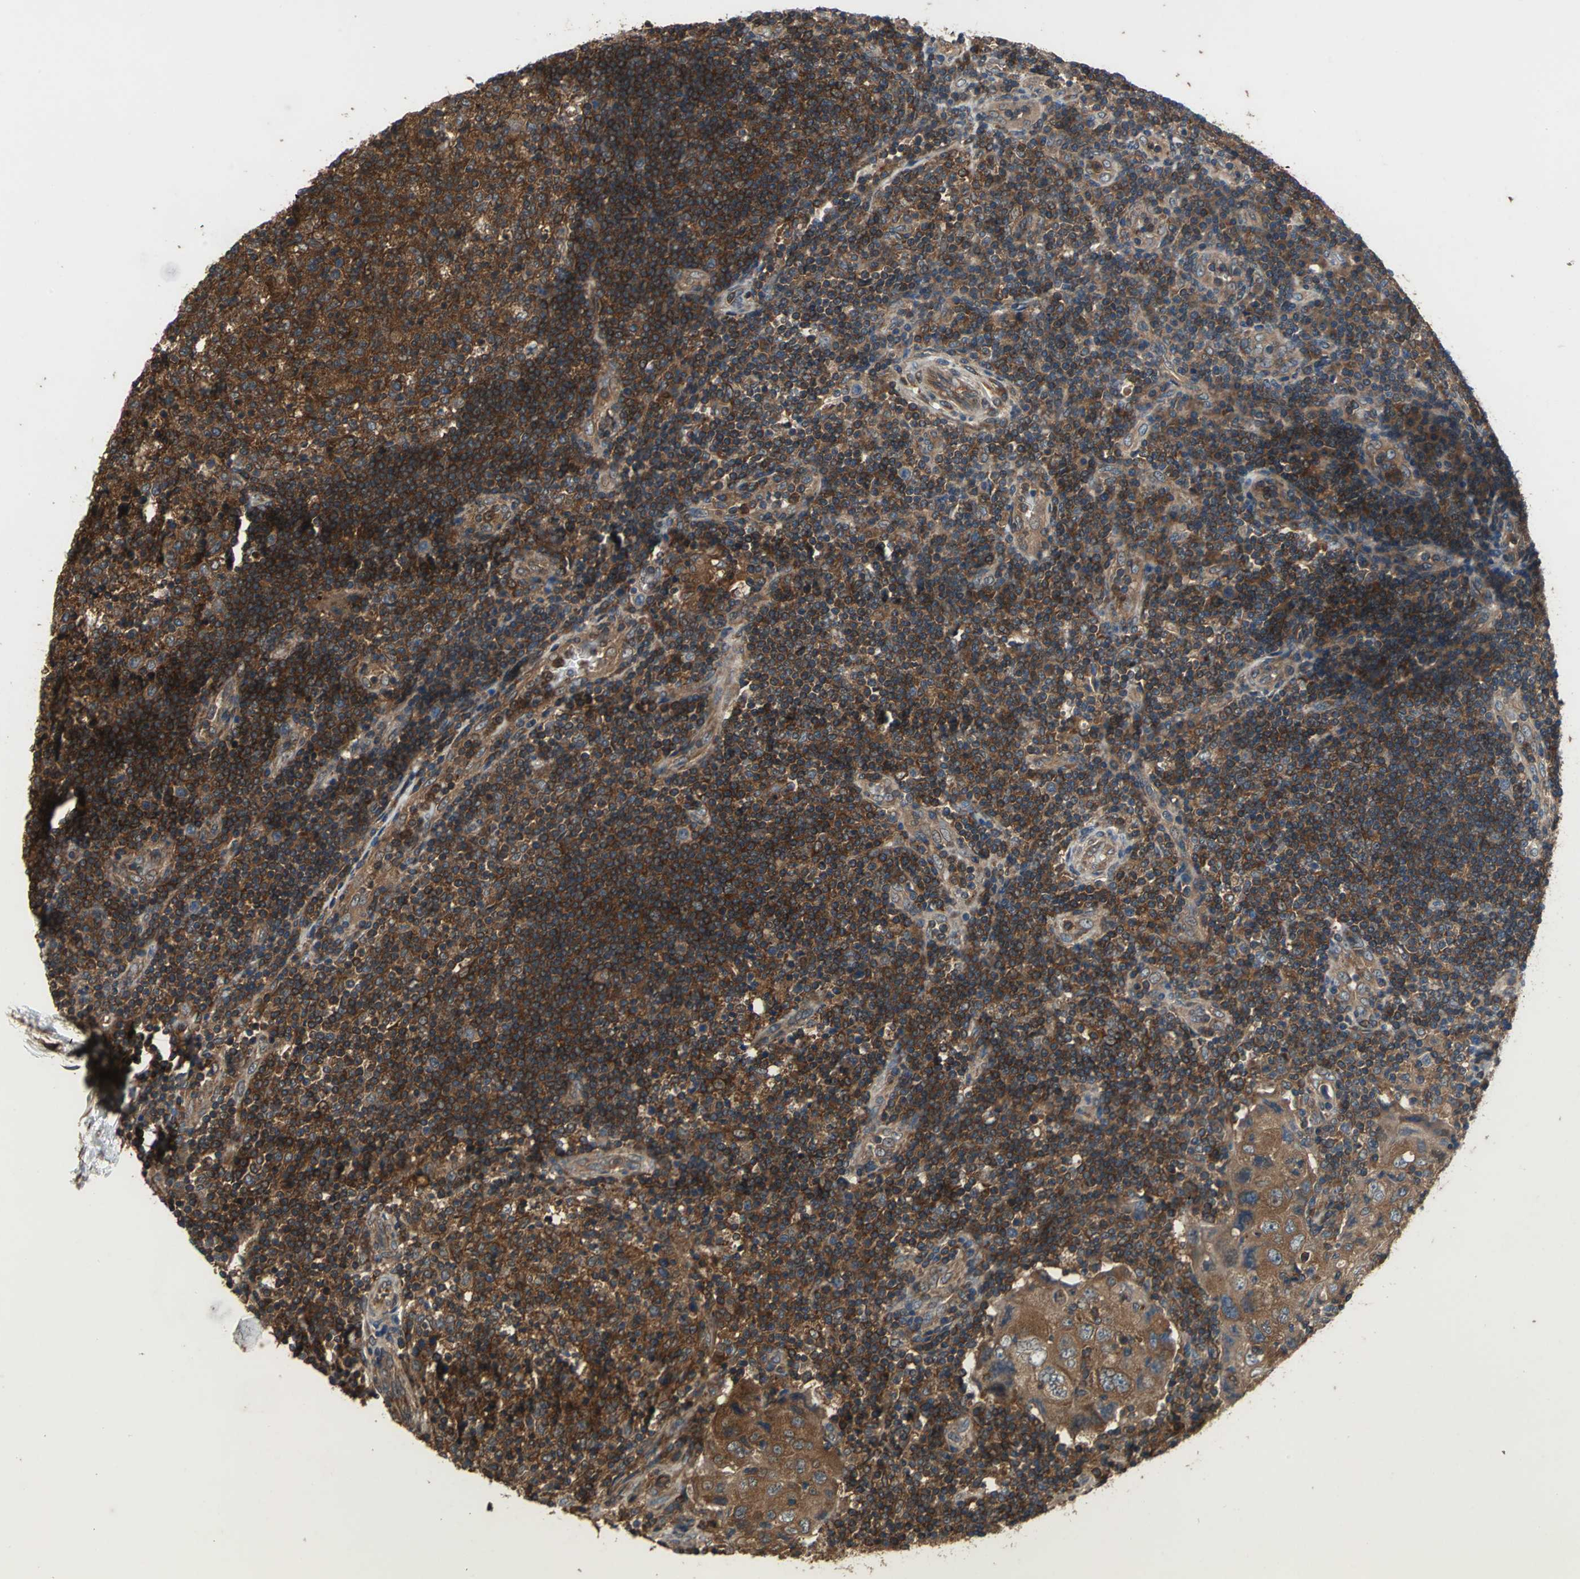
{"staining": {"intensity": "strong", "quantity": ">75%", "location": "cytoplasmic/membranous"}, "tissue": "lymph node", "cell_type": "Germinal center cells", "image_type": "normal", "snomed": [{"axis": "morphology", "description": "Normal tissue, NOS"}, {"axis": "morphology", "description": "Squamous cell carcinoma, metastatic, NOS"}, {"axis": "topography", "description": "Lymph node"}], "caption": "This is a micrograph of immunohistochemistry (IHC) staining of unremarkable lymph node, which shows strong staining in the cytoplasmic/membranous of germinal center cells.", "gene": "CAPN1", "patient": {"sex": "female", "age": 53}}